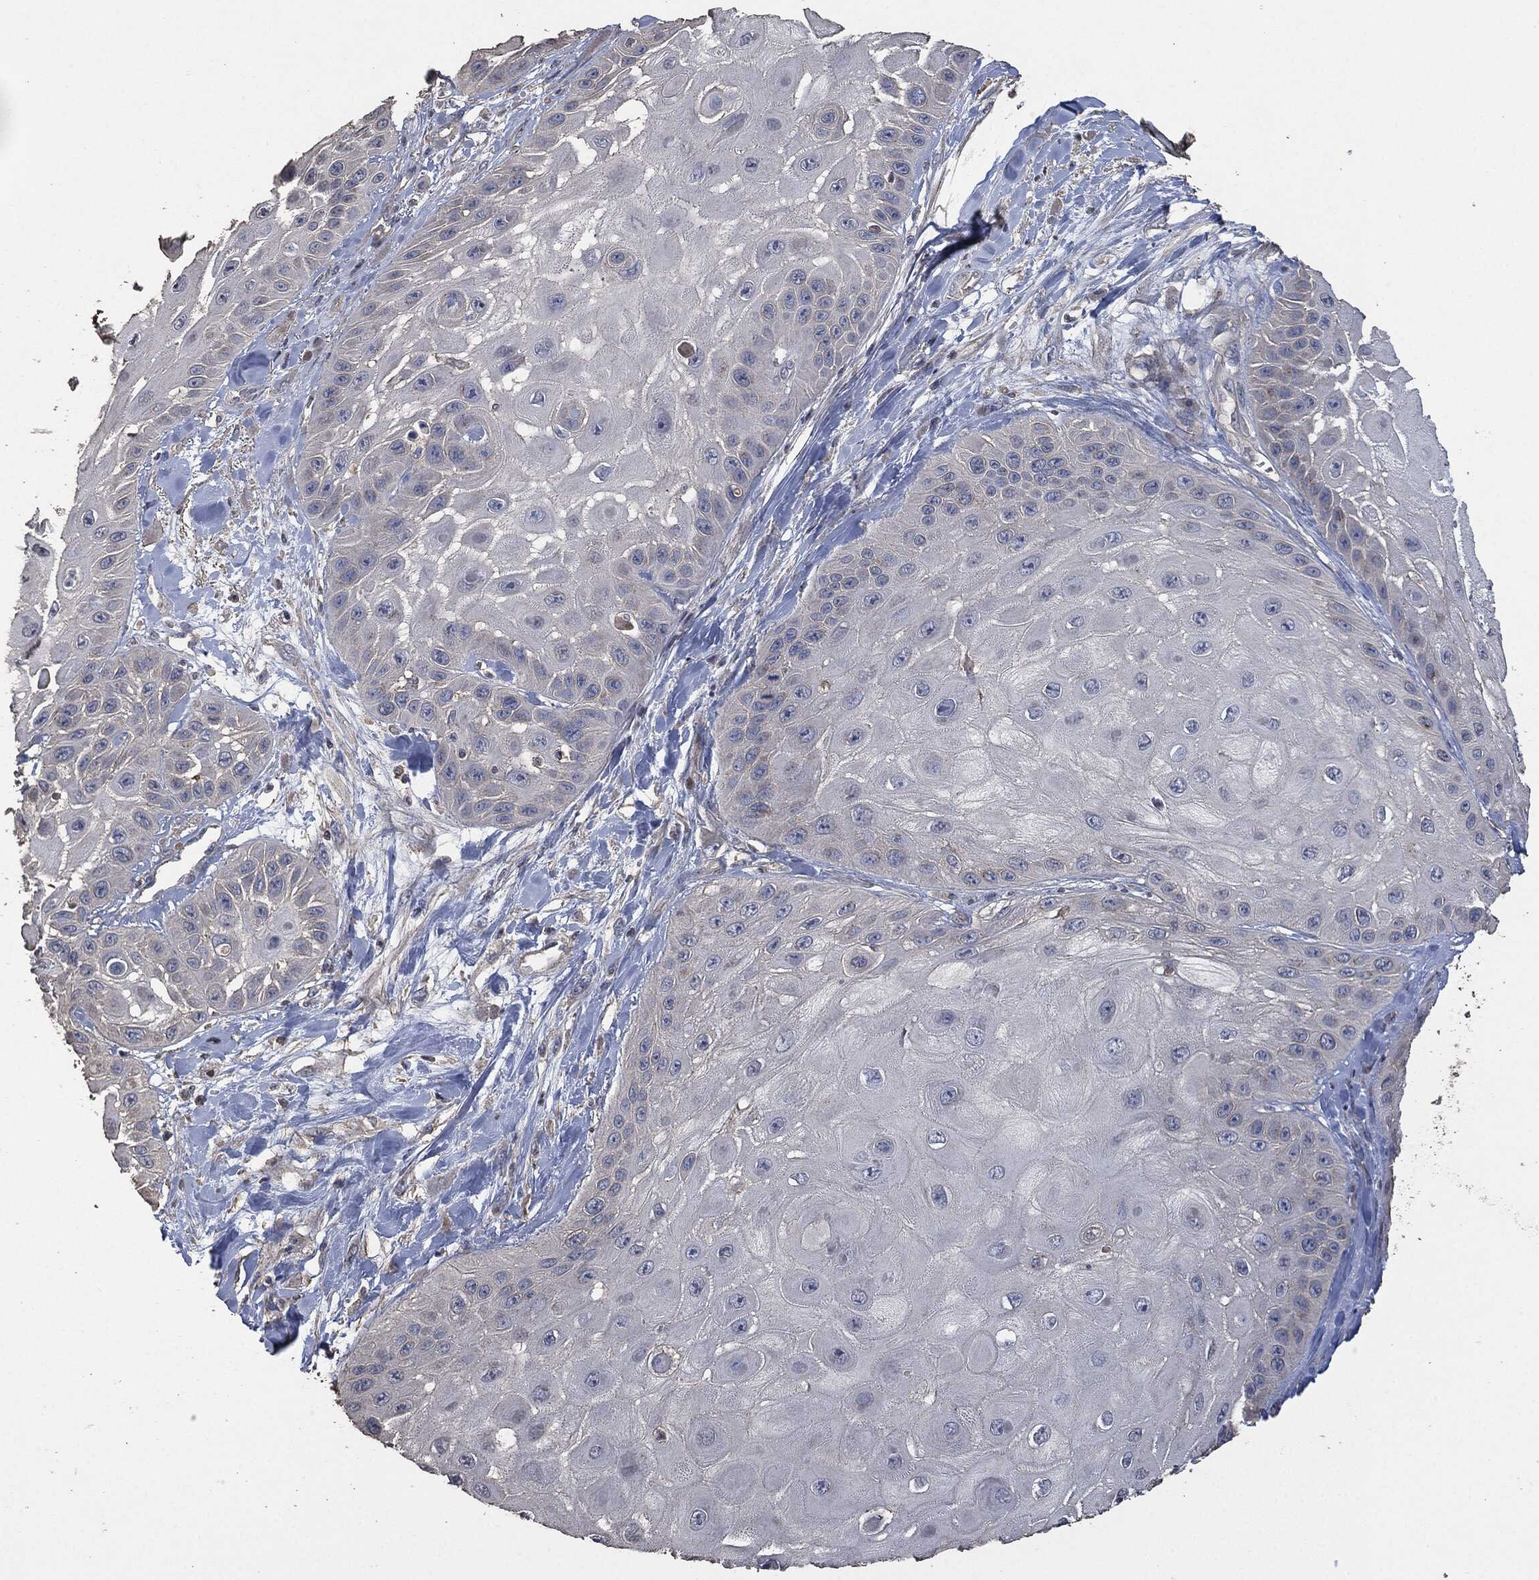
{"staining": {"intensity": "negative", "quantity": "none", "location": "none"}, "tissue": "skin cancer", "cell_type": "Tumor cells", "image_type": "cancer", "snomed": [{"axis": "morphology", "description": "Normal tissue, NOS"}, {"axis": "morphology", "description": "Squamous cell carcinoma, NOS"}, {"axis": "topography", "description": "Skin"}], "caption": "A photomicrograph of human skin cancer is negative for staining in tumor cells.", "gene": "MSLN", "patient": {"sex": "male", "age": 79}}